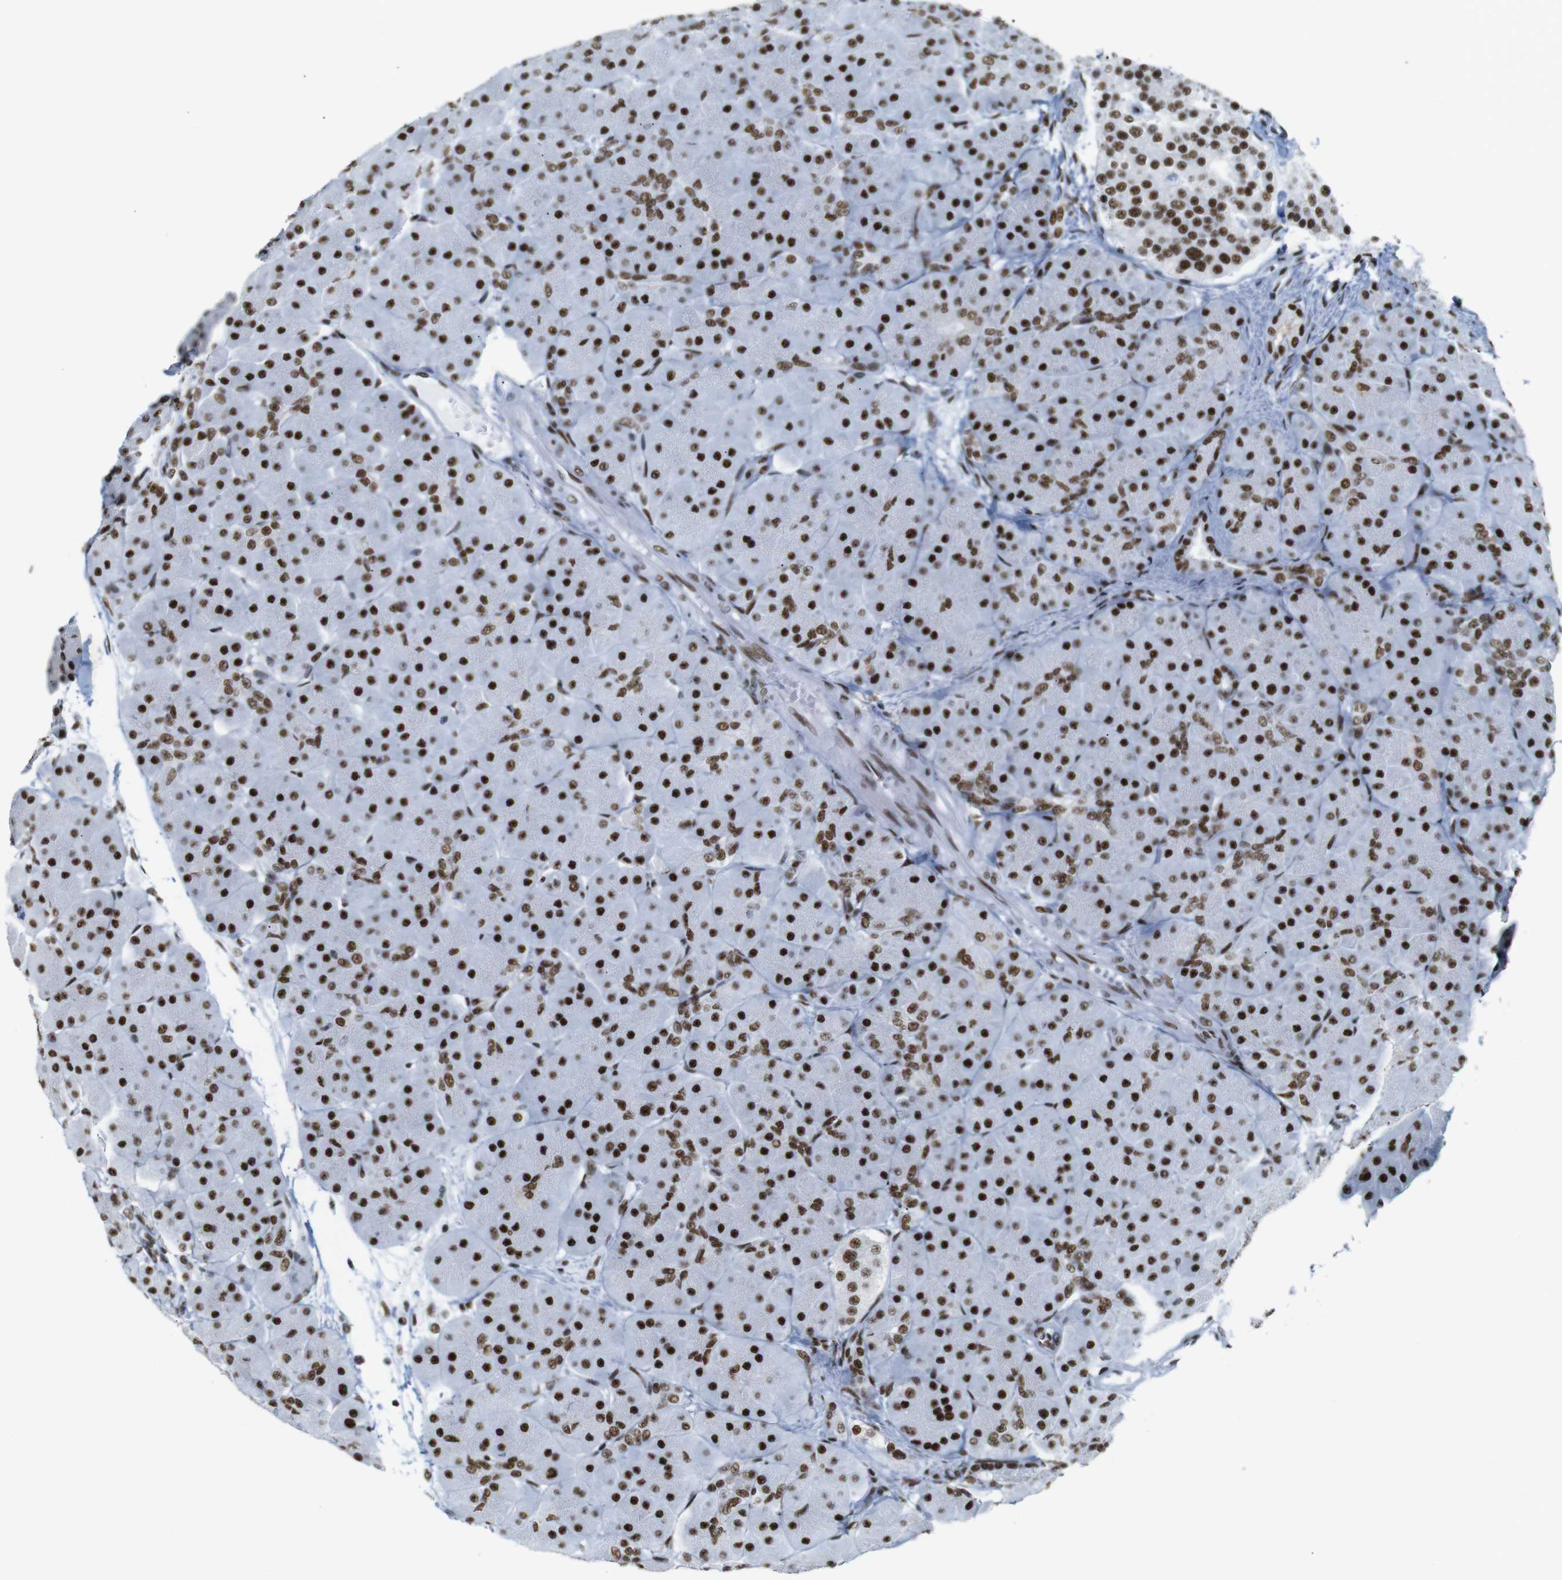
{"staining": {"intensity": "strong", "quantity": ">75%", "location": "nuclear"}, "tissue": "pancreas", "cell_type": "Exocrine glandular cells", "image_type": "normal", "snomed": [{"axis": "morphology", "description": "Normal tissue, NOS"}, {"axis": "topography", "description": "Pancreas"}], "caption": "The histopathology image exhibits immunohistochemical staining of benign pancreas. There is strong nuclear staining is present in about >75% of exocrine glandular cells.", "gene": "TRA2B", "patient": {"sex": "male", "age": 66}}